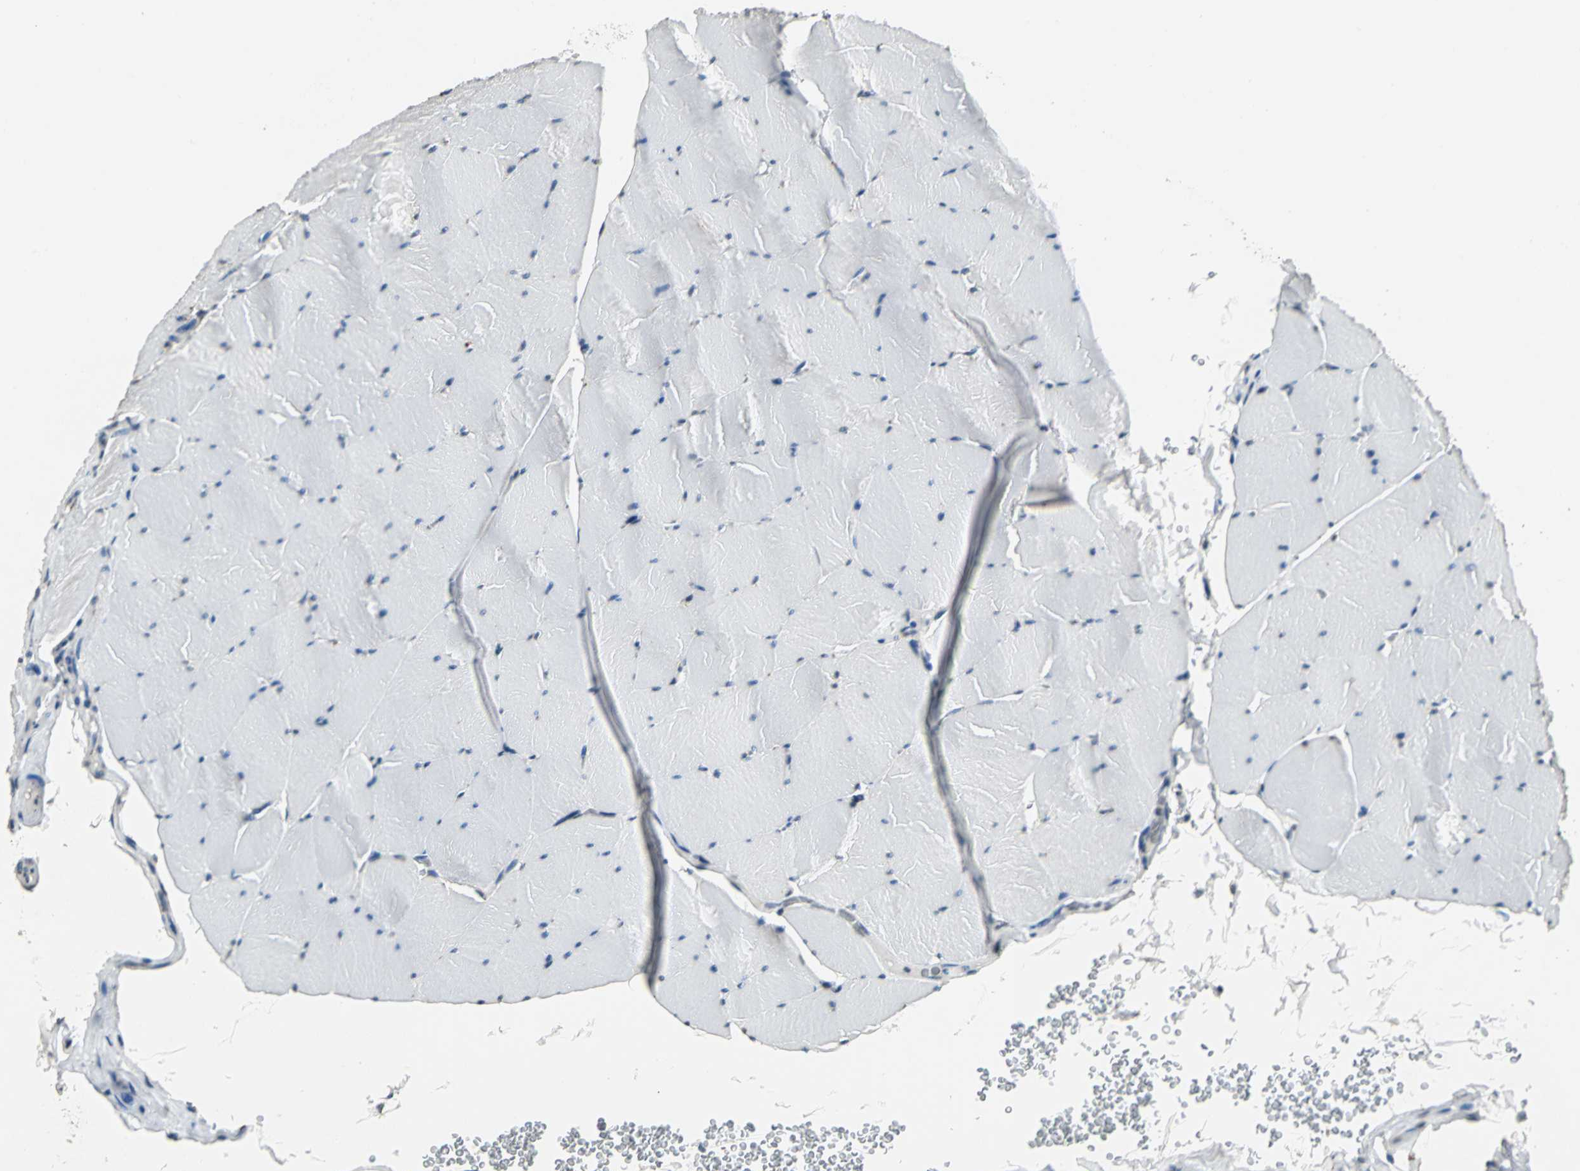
{"staining": {"intensity": "negative", "quantity": "none", "location": "none"}, "tissue": "skeletal muscle", "cell_type": "Myocytes", "image_type": "normal", "snomed": [{"axis": "morphology", "description": "Normal tissue, NOS"}, {"axis": "topography", "description": "Skeletal muscle"}], "caption": "An image of skeletal muscle stained for a protein shows no brown staining in myocytes.", "gene": "TMEM115", "patient": {"sex": "male", "age": 62}}